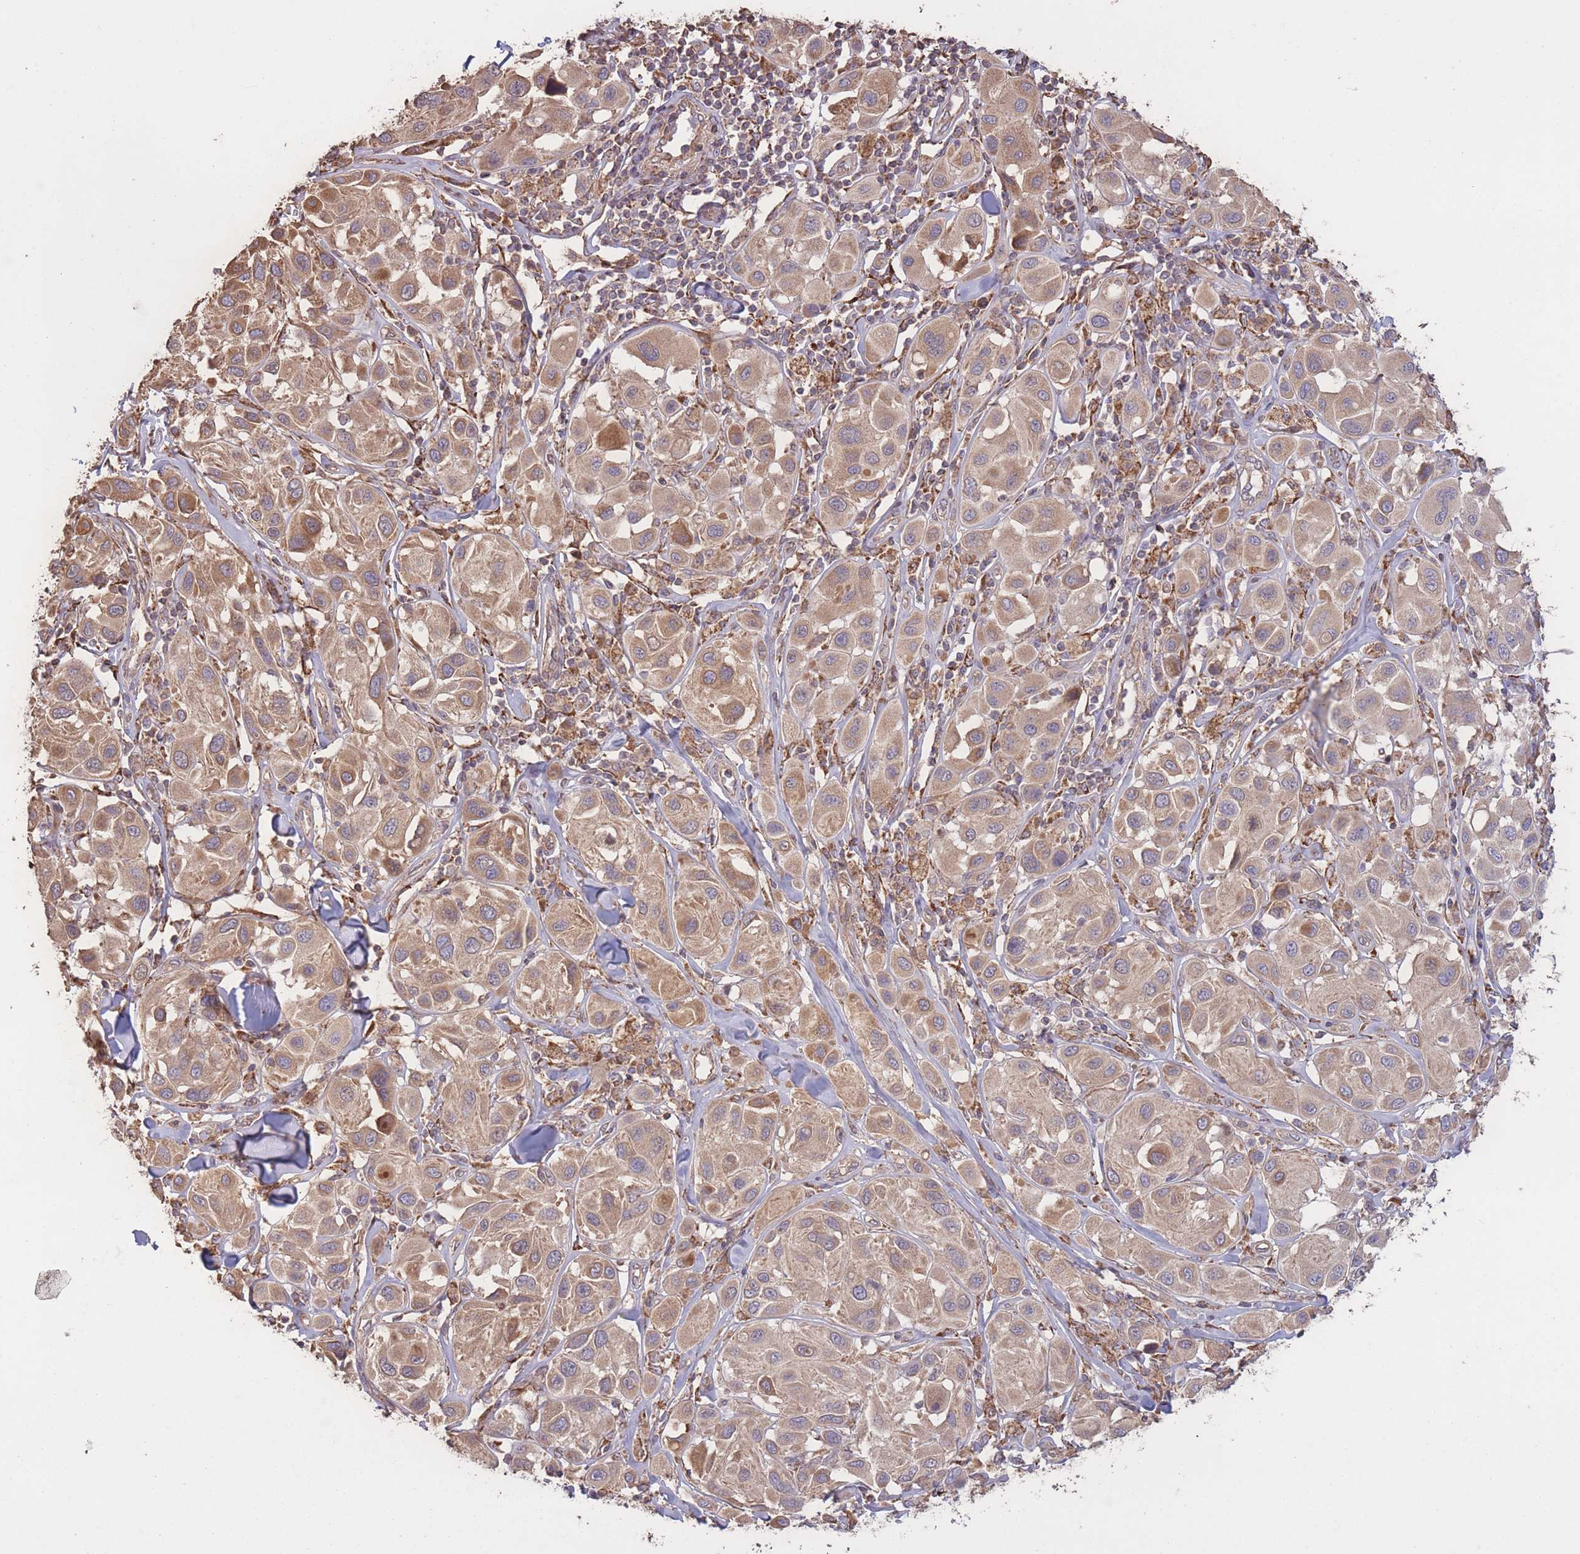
{"staining": {"intensity": "moderate", "quantity": ">75%", "location": "cytoplasmic/membranous"}, "tissue": "melanoma", "cell_type": "Tumor cells", "image_type": "cancer", "snomed": [{"axis": "morphology", "description": "Malignant melanoma, Metastatic site"}, {"axis": "topography", "description": "Skin"}], "caption": "Human malignant melanoma (metastatic site) stained with a protein marker reveals moderate staining in tumor cells.", "gene": "EEF1AKMT1", "patient": {"sex": "male", "age": 41}}